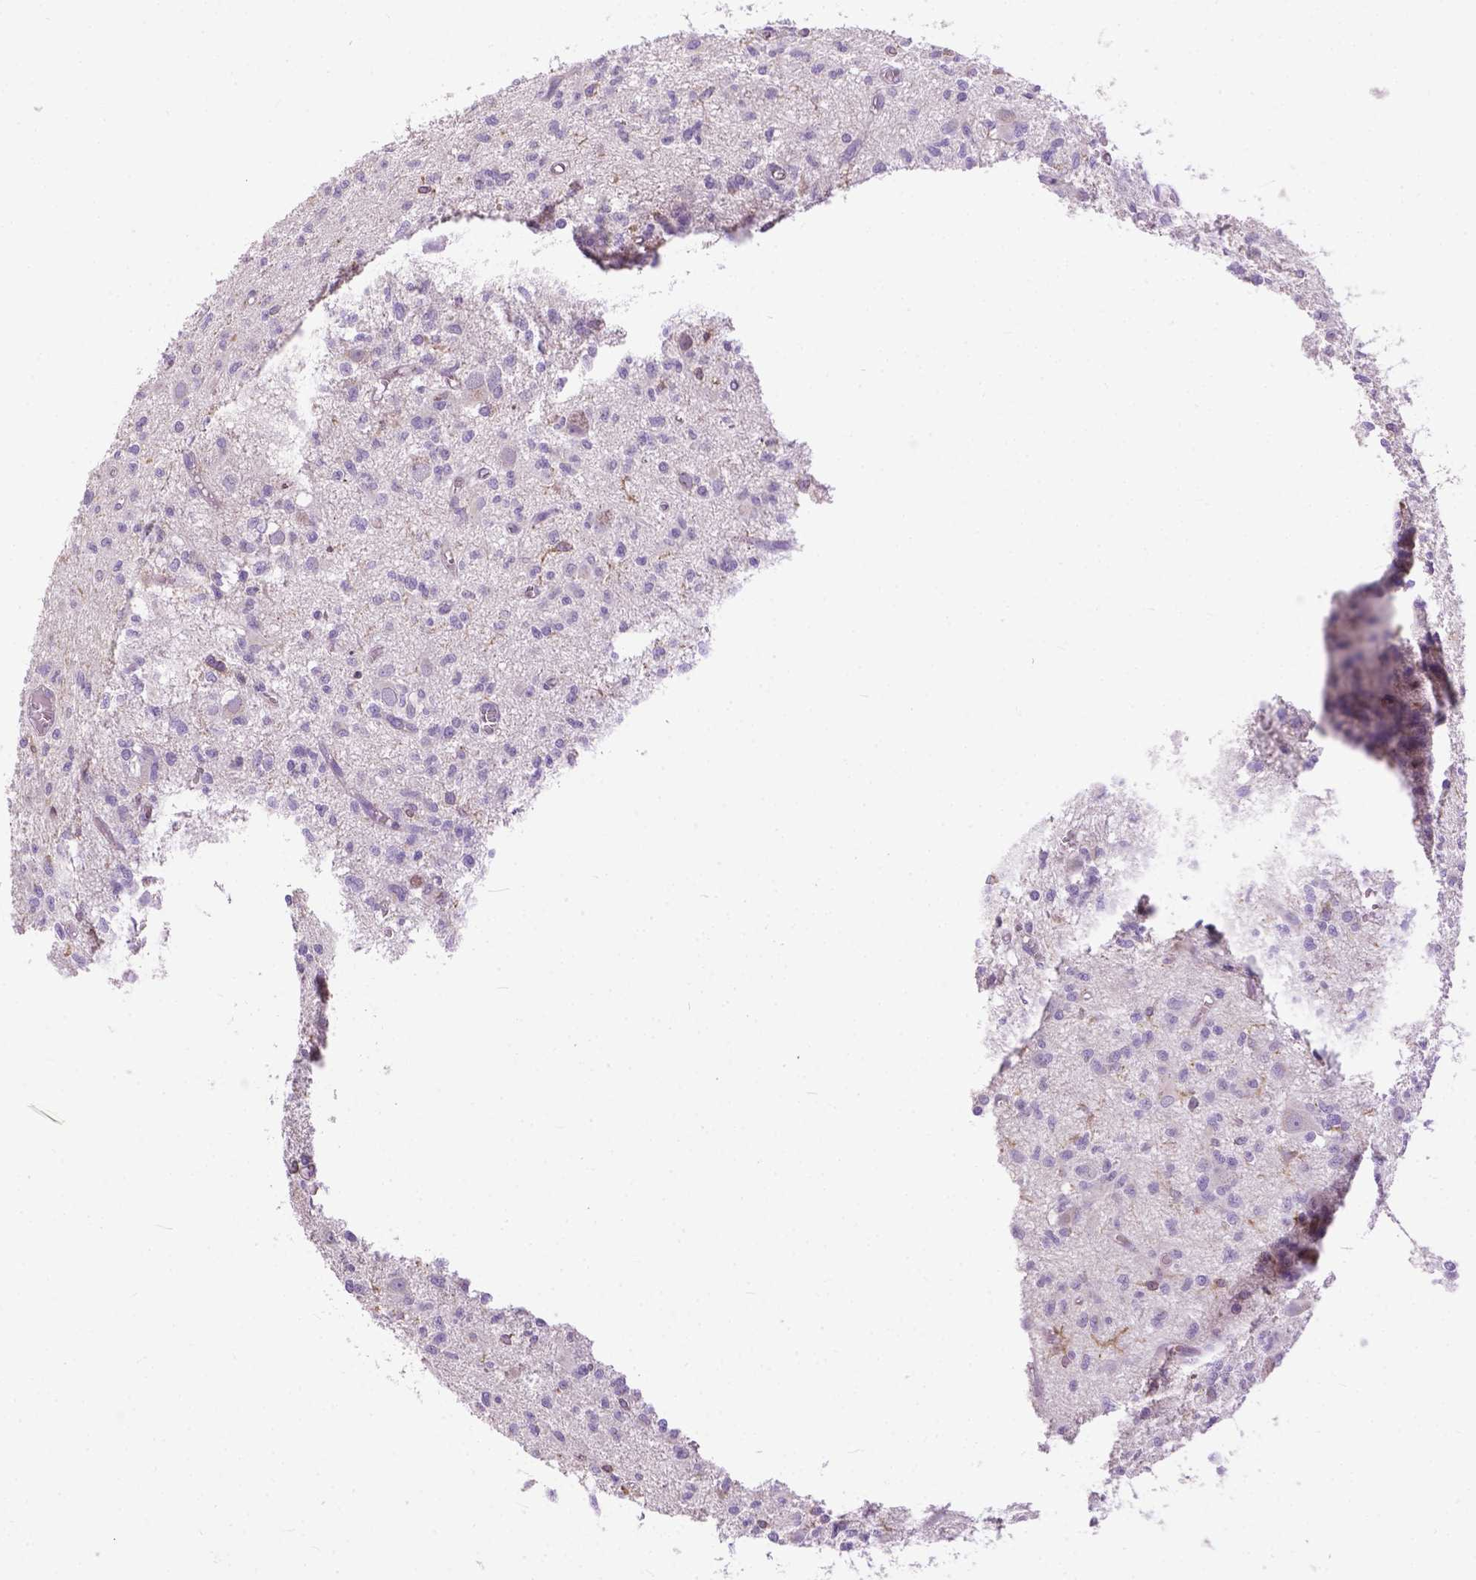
{"staining": {"intensity": "weak", "quantity": "<25%", "location": "cytoplasmic/membranous"}, "tissue": "glioma", "cell_type": "Tumor cells", "image_type": "cancer", "snomed": [{"axis": "morphology", "description": "Glioma, malignant, Low grade"}, {"axis": "topography", "description": "Brain"}], "caption": "There is no significant staining in tumor cells of glioma.", "gene": "BANF2", "patient": {"sex": "male", "age": 64}}